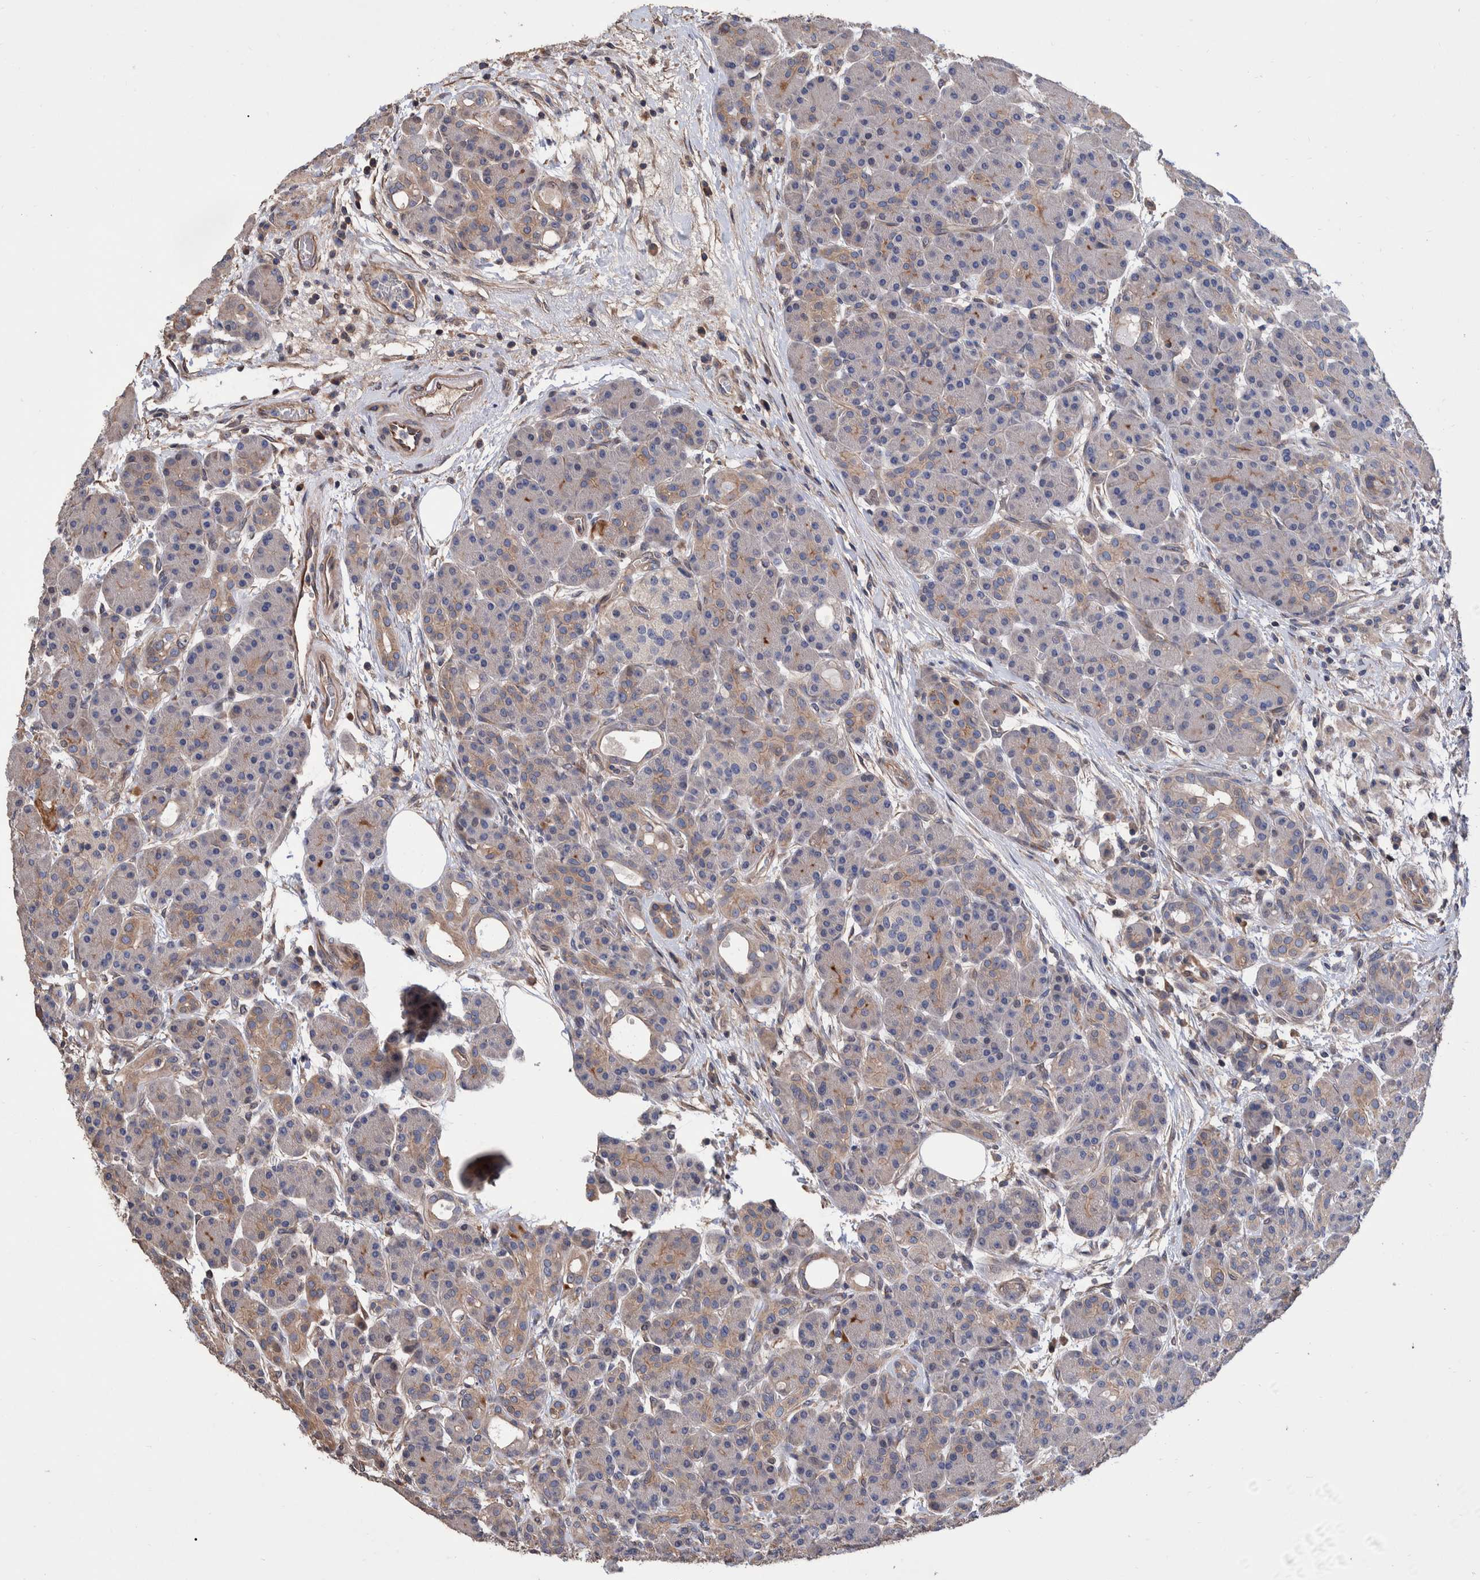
{"staining": {"intensity": "moderate", "quantity": "<25%", "location": "cytoplasmic/membranous"}, "tissue": "pancreas", "cell_type": "Exocrine glandular cells", "image_type": "normal", "snomed": [{"axis": "morphology", "description": "Normal tissue, NOS"}, {"axis": "topography", "description": "Pancreas"}], "caption": "Pancreas stained for a protein (brown) reveals moderate cytoplasmic/membranous positive positivity in approximately <25% of exocrine glandular cells.", "gene": "SLC45A4", "patient": {"sex": "male", "age": 63}}